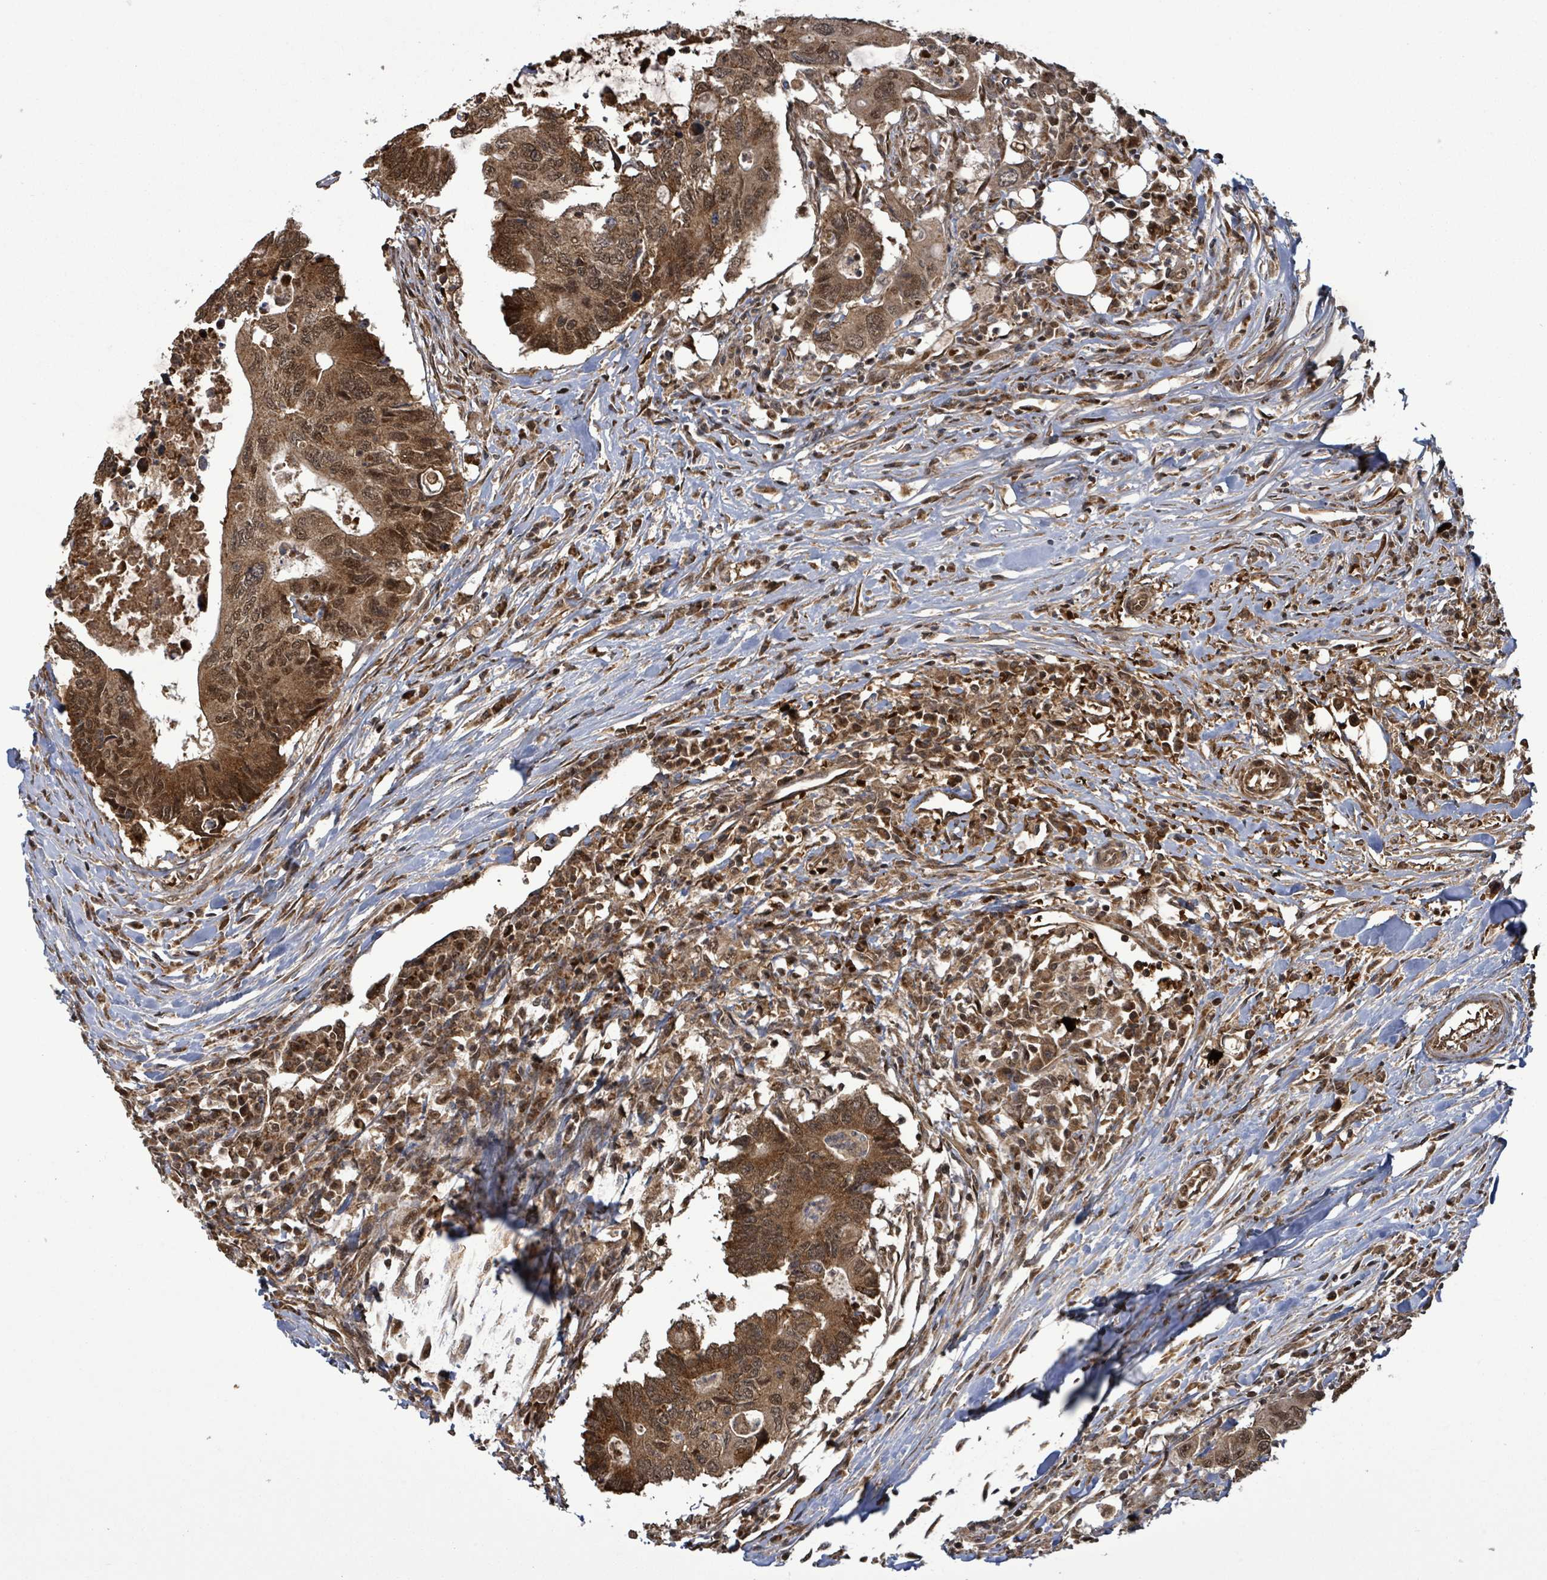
{"staining": {"intensity": "moderate", "quantity": ">75%", "location": "cytoplasmic/membranous,nuclear"}, "tissue": "colorectal cancer", "cell_type": "Tumor cells", "image_type": "cancer", "snomed": [{"axis": "morphology", "description": "Adenocarcinoma, NOS"}, {"axis": "topography", "description": "Colon"}], "caption": "Protein expression analysis of human colorectal cancer reveals moderate cytoplasmic/membranous and nuclear staining in approximately >75% of tumor cells.", "gene": "PATZ1", "patient": {"sex": "male", "age": 71}}